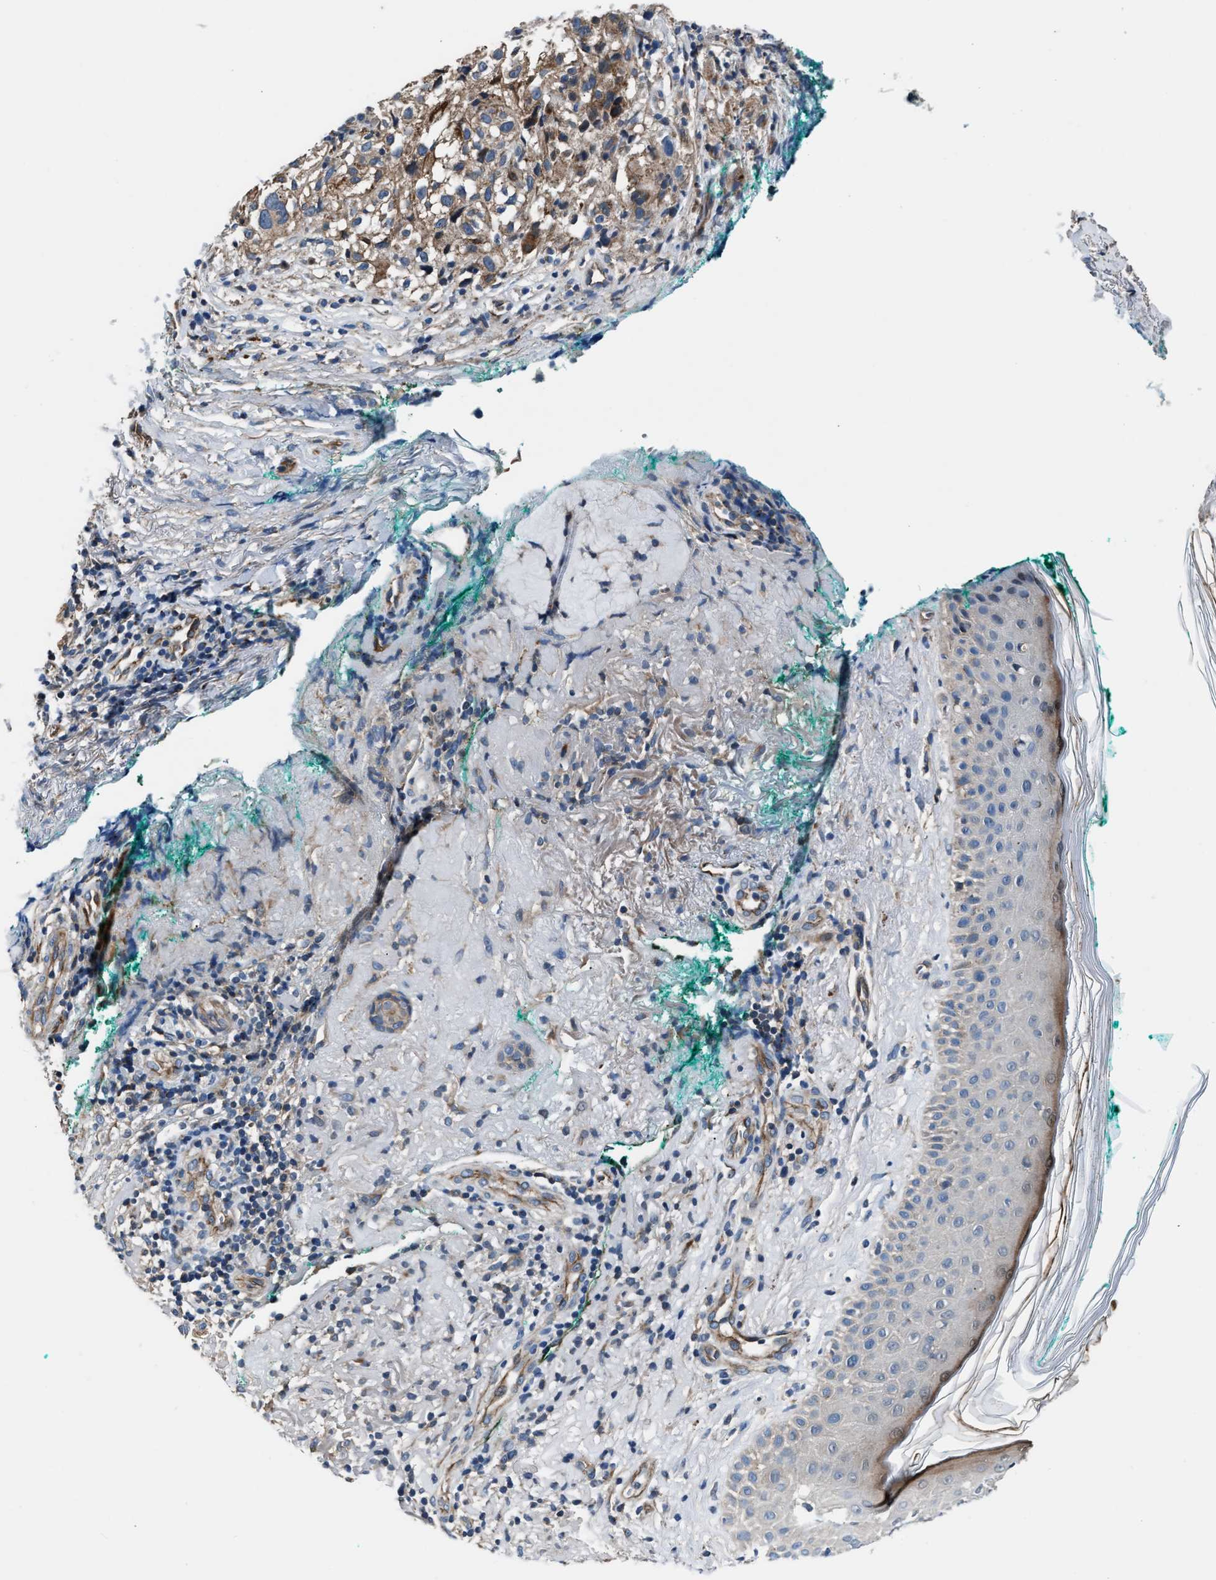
{"staining": {"intensity": "moderate", "quantity": ">75%", "location": "cytoplasmic/membranous"}, "tissue": "melanoma", "cell_type": "Tumor cells", "image_type": "cancer", "snomed": [{"axis": "morphology", "description": "Necrosis, NOS"}, {"axis": "morphology", "description": "Malignant melanoma, NOS"}, {"axis": "topography", "description": "Skin"}], "caption": "DAB (3,3'-diaminobenzidine) immunohistochemical staining of human melanoma demonstrates moderate cytoplasmic/membranous protein expression in approximately >75% of tumor cells. Using DAB (3,3'-diaminobenzidine) (brown) and hematoxylin (blue) stains, captured at high magnification using brightfield microscopy.", "gene": "GGCT", "patient": {"sex": "female", "age": 87}}